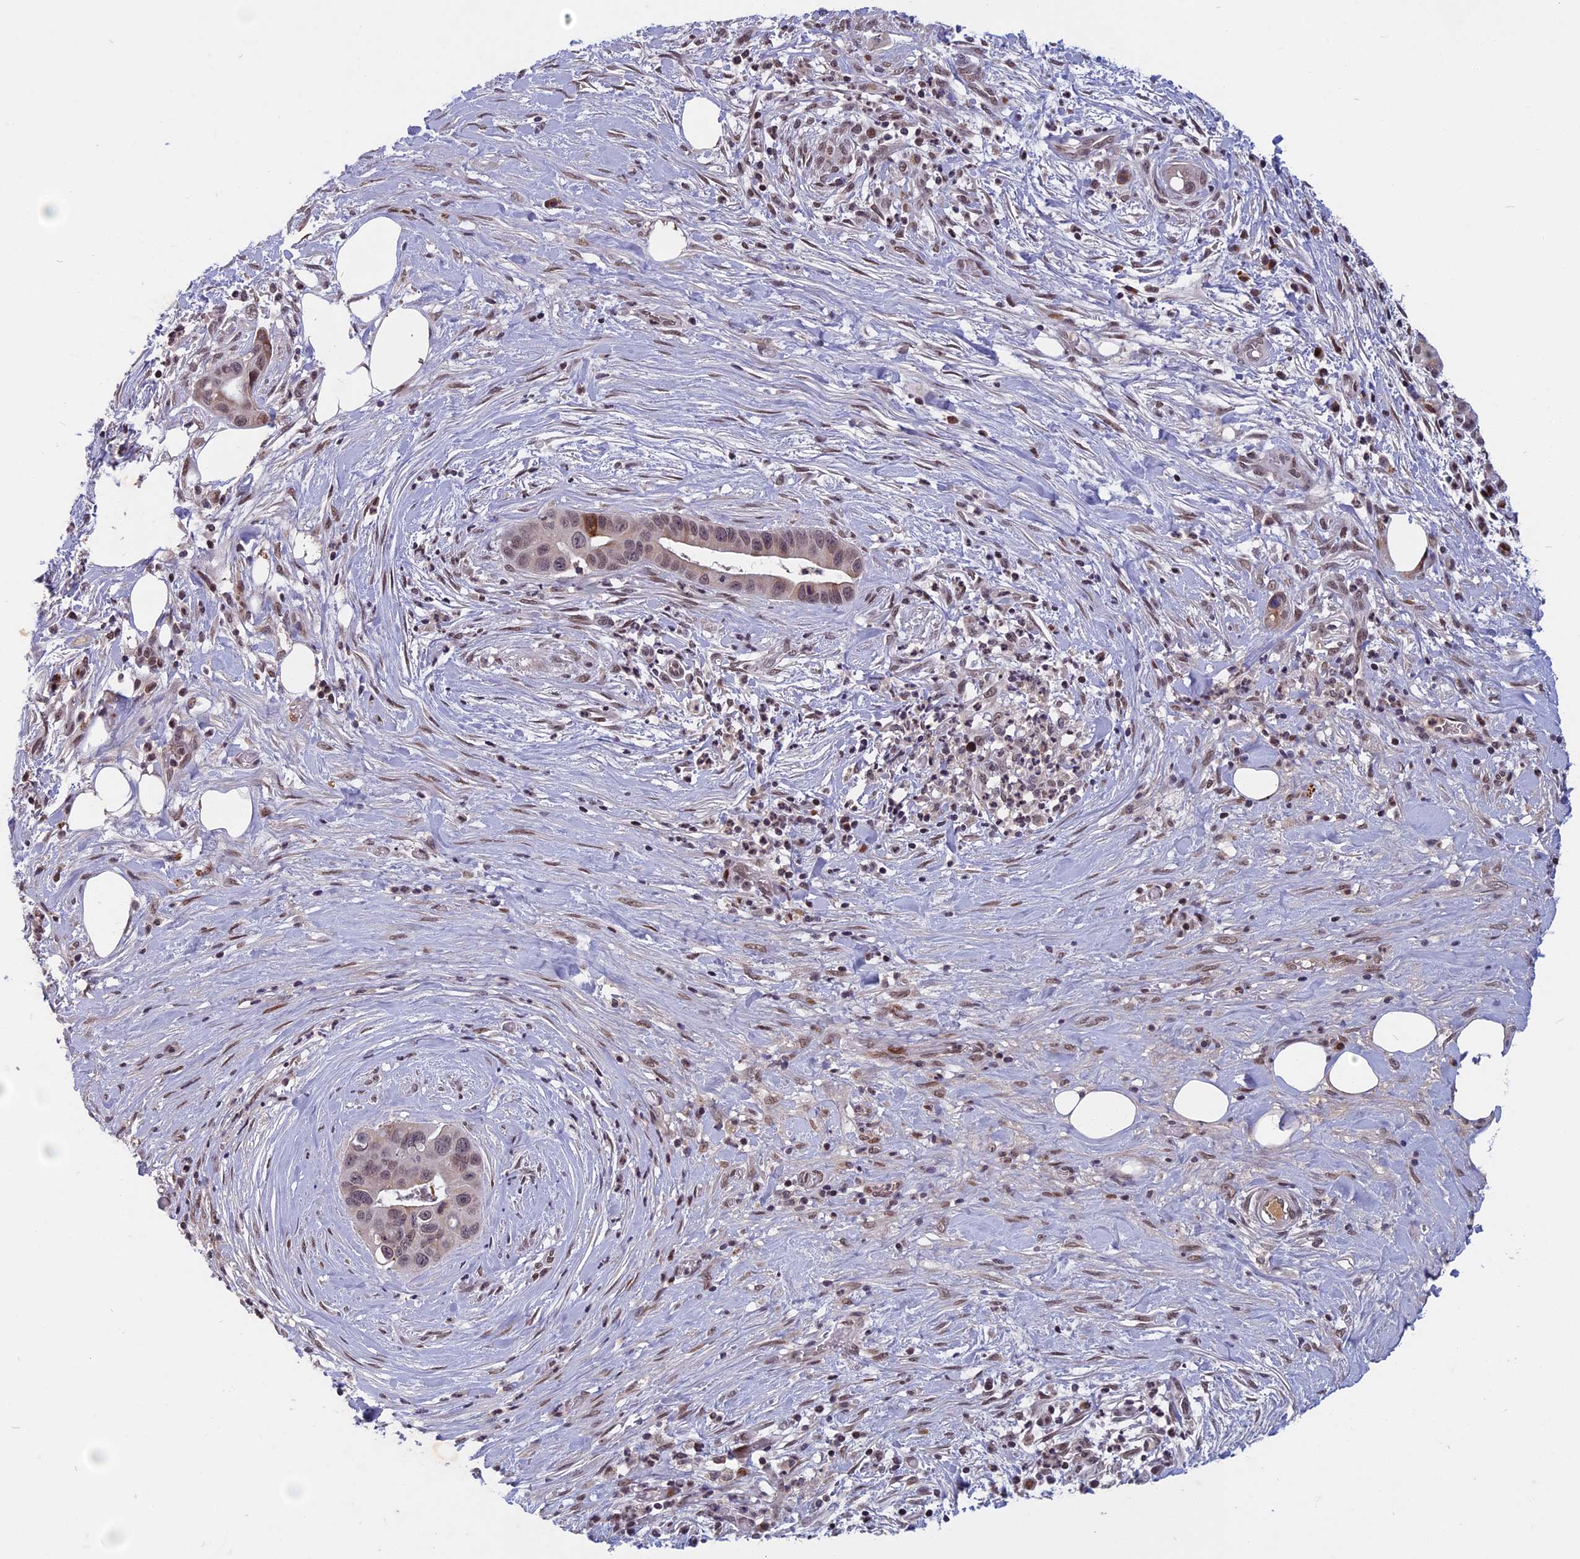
{"staining": {"intensity": "moderate", "quantity": "<25%", "location": "nuclear"}, "tissue": "pancreatic cancer", "cell_type": "Tumor cells", "image_type": "cancer", "snomed": [{"axis": "morphology", "description": "Adenocarcinoma, NOS"}, {"axis": "topography", "description": "Pancreas"}], "caption": "Immunohistochemistry of adenocarcinoma (pancreatic) displays low levels of moderate nuclear staining in approximately <25% of tumor cells. Nuclei are stained in blue.", "gene": "CDC7", "patient": {"sex": "male", "age": 73}}